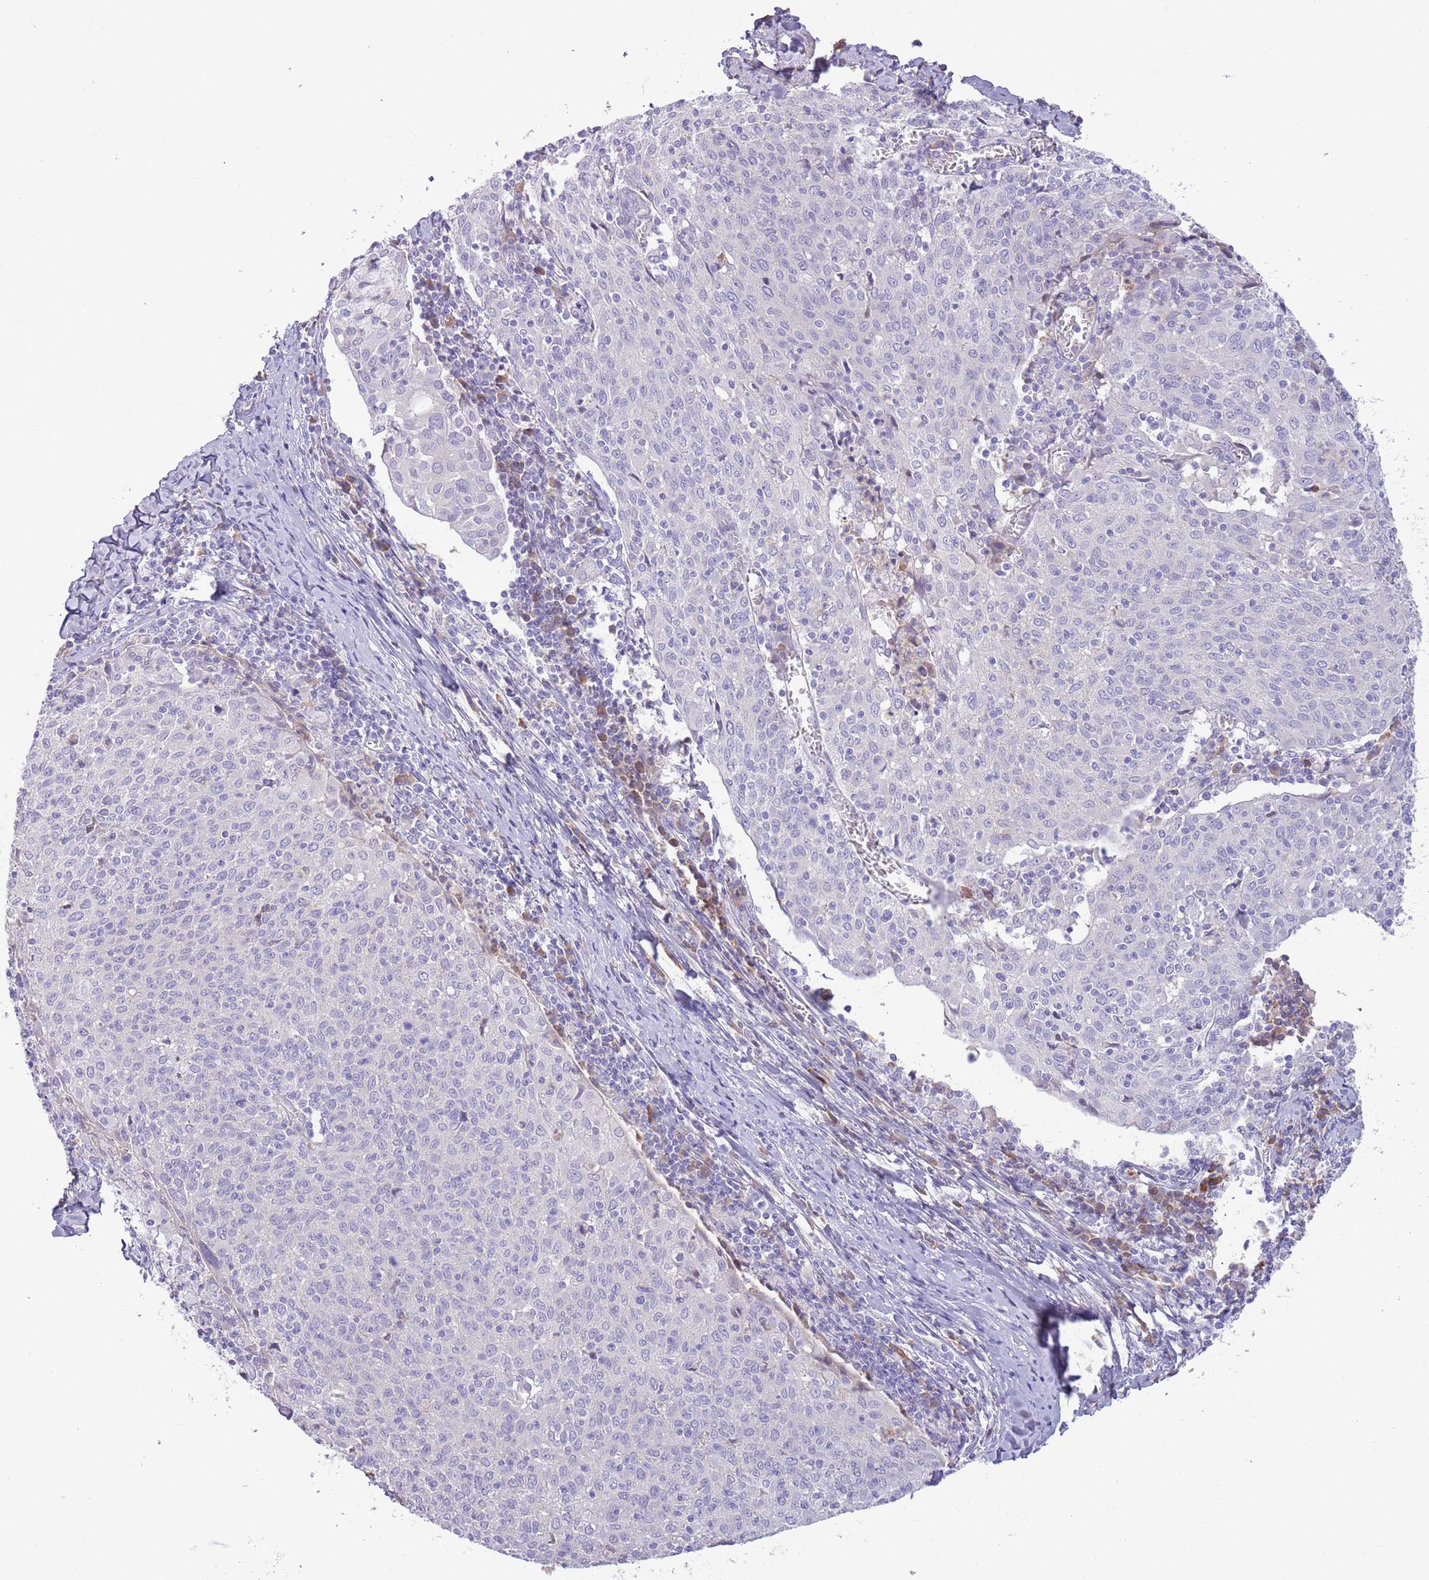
{"staining": {"intensity": "negative", "quantity": "none", "location": "none"}, "tissue": "cervical cancer", "cell_type": "Tumor cells", "image_type": "cancer", "snomed": [{"axis": "morphology", "description": "Squamous cell carcinoma, NOS"}, {"axis": "topography", "description": "Cervix"}], "caption": "Tumor cells show no significant protein staining in cervical squamous cell carcinoma.", "gene": "IGFL4", "patient": {"sex": "female", "age": 52}}